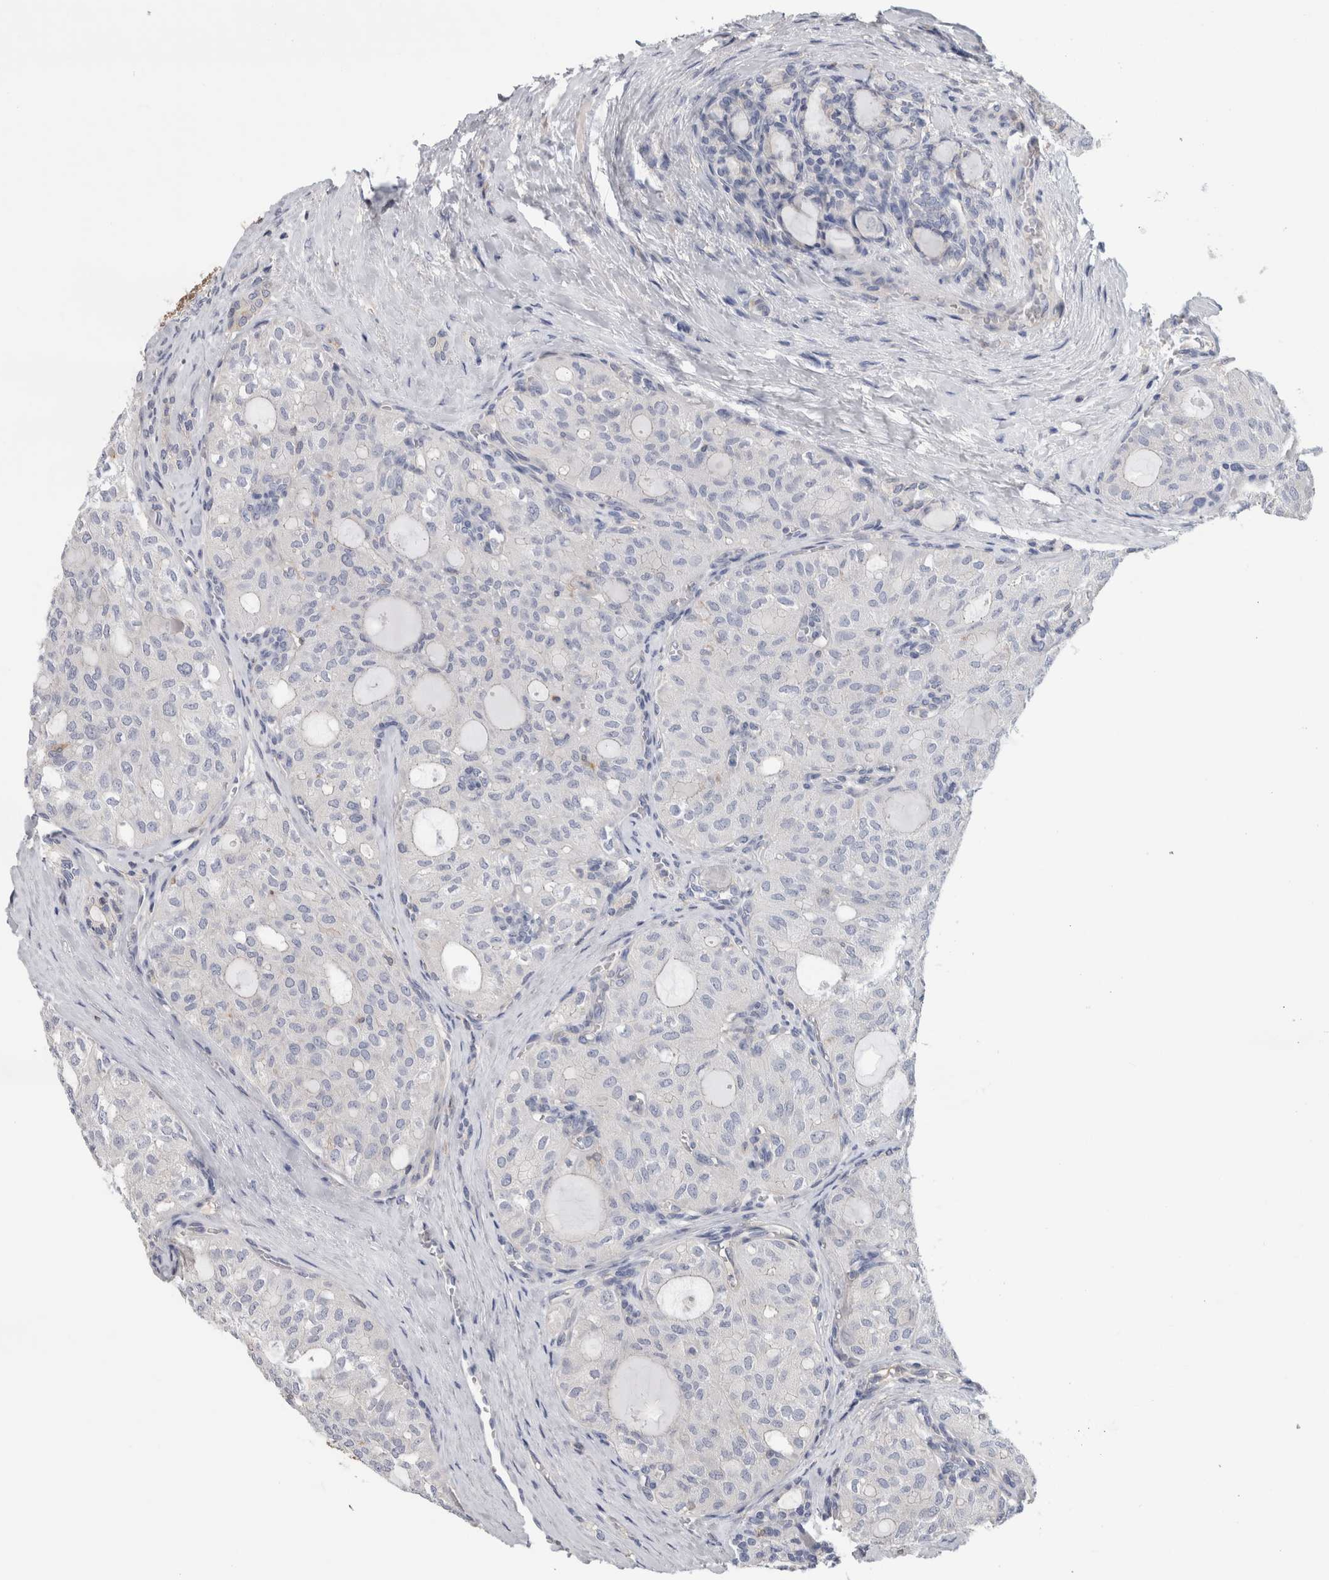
{"staining": {"intensity": "negative", "quantity": "none", "location": "none"}, "tissue": "thyroid cancer", "cell_type": "Tumor cells", "image_type": "cancer", "snomed": [{"axis": "morphology", "description": "Follicular adenoma carcinoma, NOS"}, {"axis": "topography", "description": "Thyroid gland"}], "caption": "Immunohistochemistry photomicrograph of follicular adenoma carcinoma (thyroid) stained for a protein (brown), which reveals no positivity in tumor cells.", "gene": "SCRN1", "patient": {"sex": "male", "age": 75}}